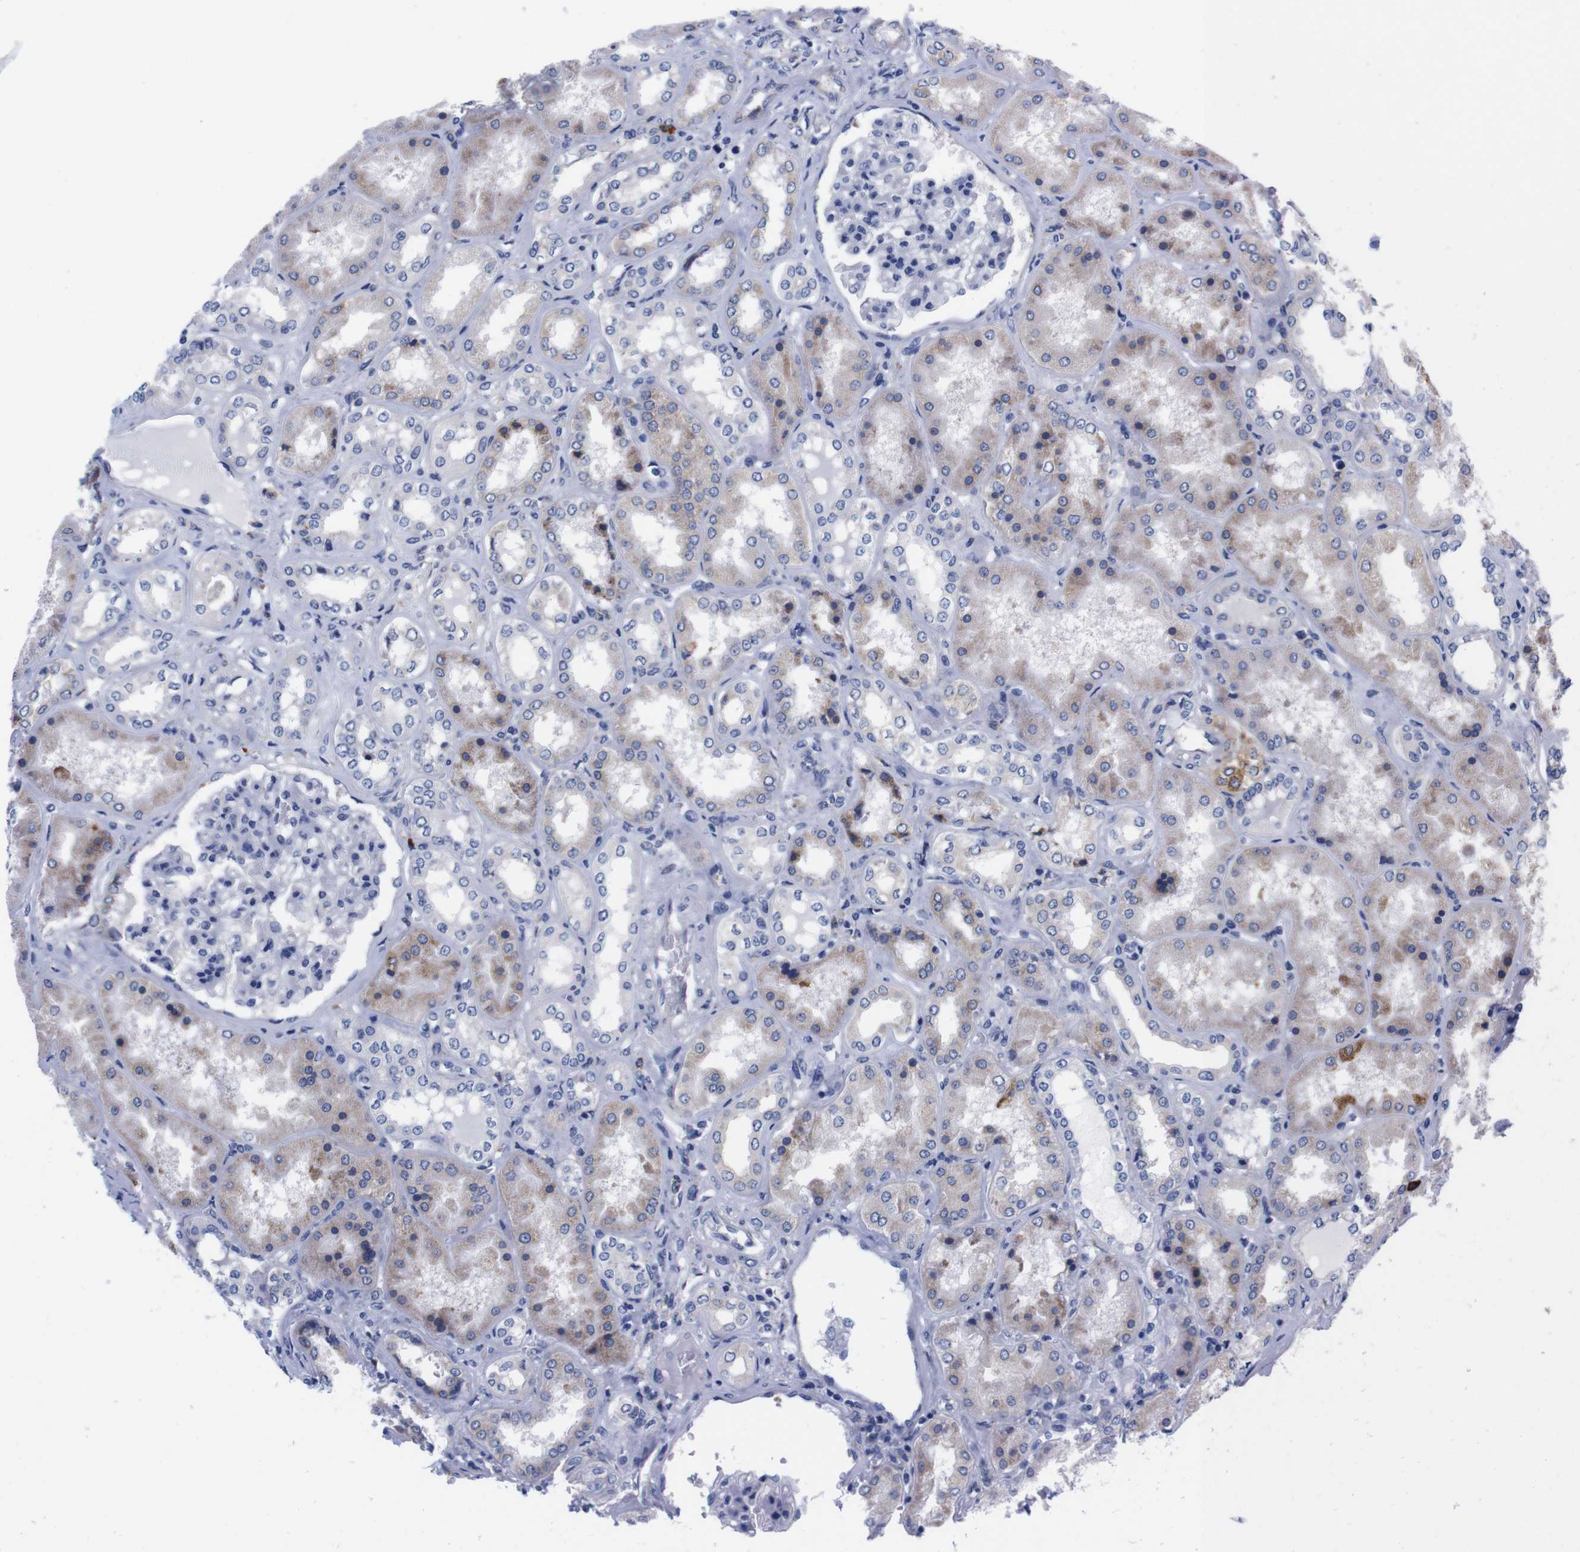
{"staining": {"intensity": "negative", "quantity": "none", "location": "none"}, "tissue": "kidney", "cell_type": "Cells in glomeruli", "image_type": "normal", "snomed": [{"axis": "morphology", "description": "Normal tissue, NOS"}, {"axis": "topography", "description": "Kidney"}], "caption": "An immunohistochemistry photomicrograph of unremarkable kidney is shown. There is no staining in cells in glomeruli of kidney.", "gene": "NEBL", "patient": {"sex": "female", "age": 56}}